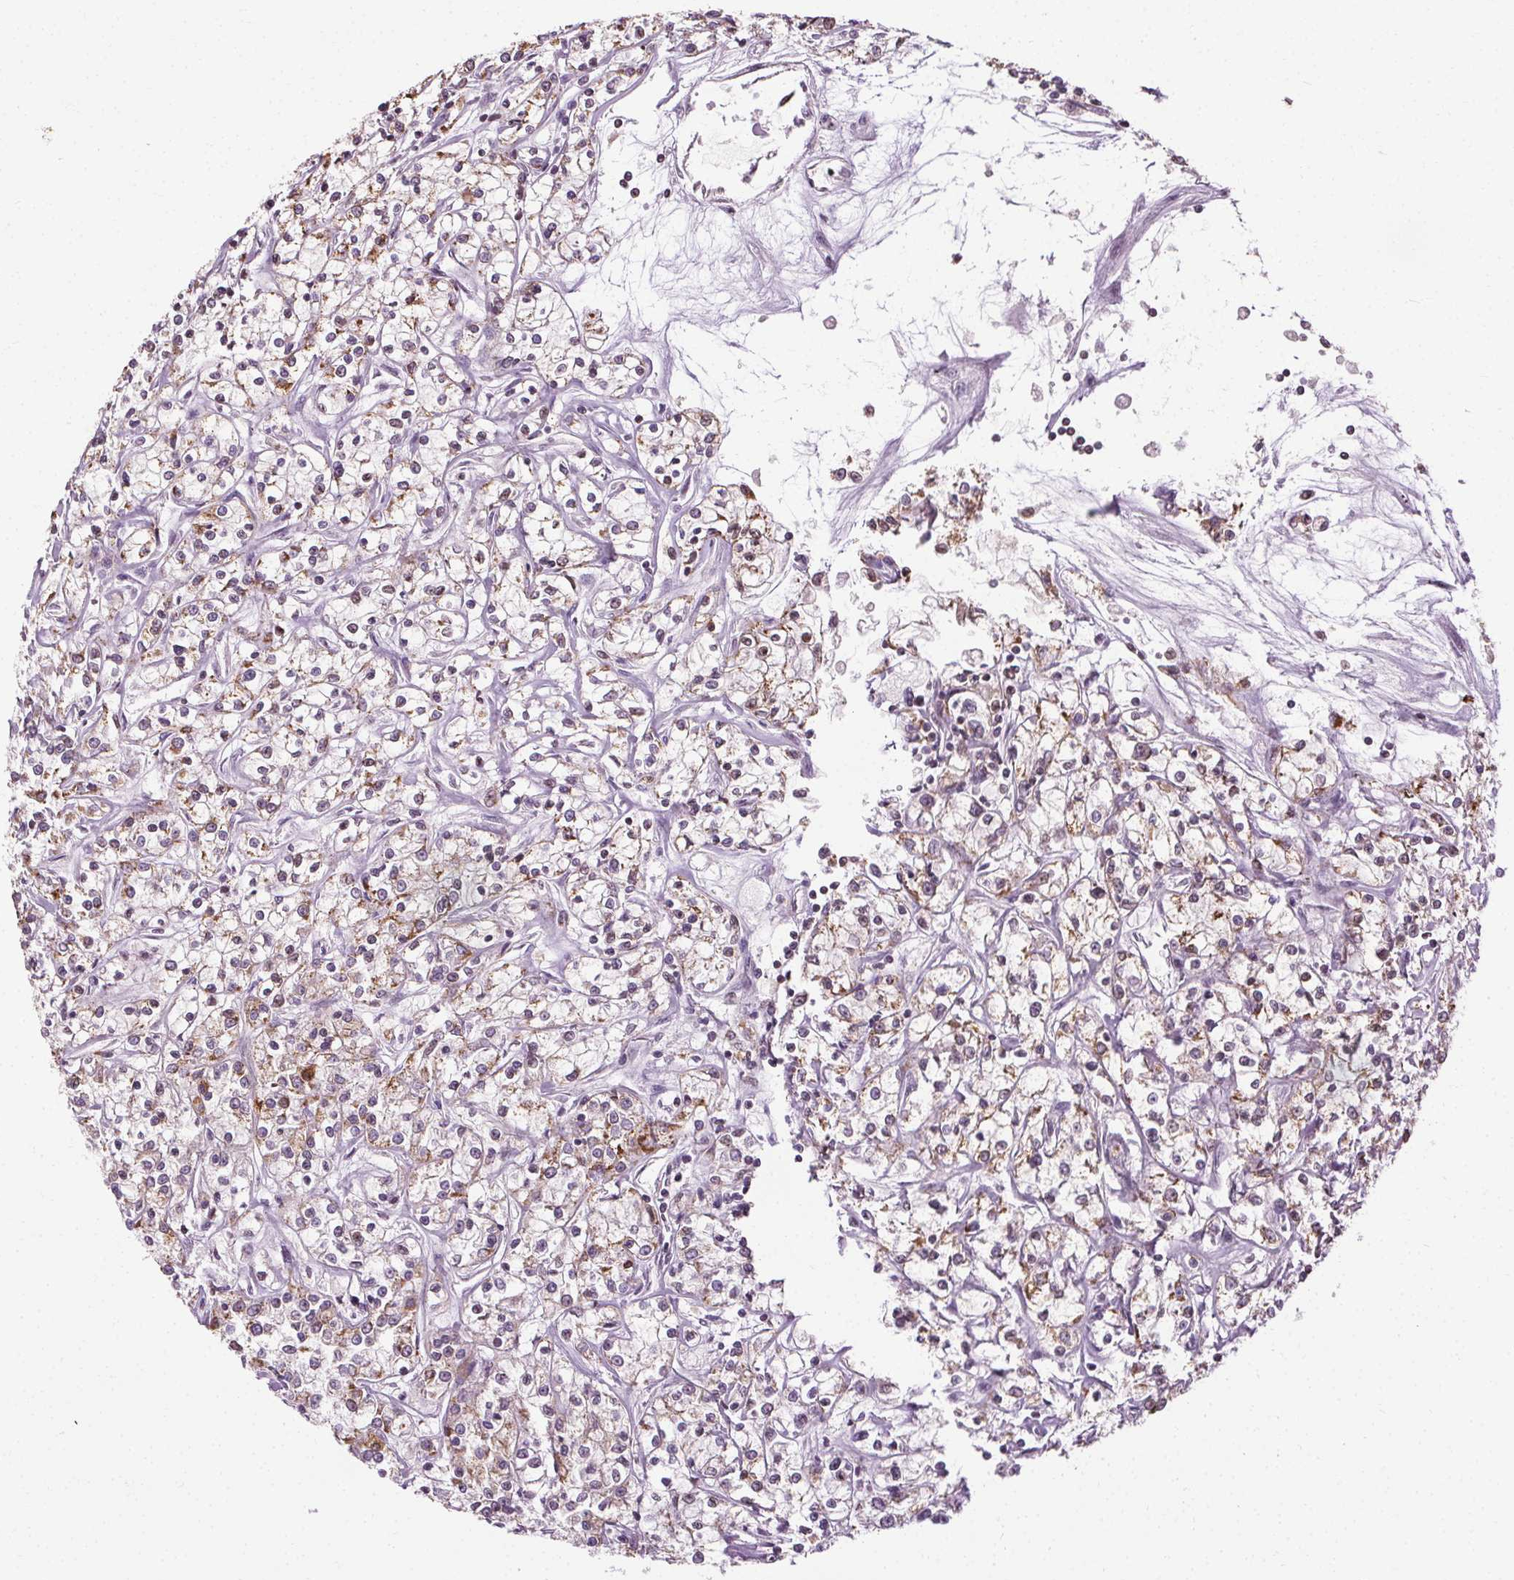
{"staining": {"intensity": "moderate", "quantity": "25%-75%", "location": "cytoplasmic/membranous"}, "tissue": "renal cancer", "cell_type": "Tumor cells", "image_type": "cancer", "snomed": [{"axis": "morphology", "description": "Adenocarcinoma, NOS"}, {"axis": "topography", "description": "Kidney"}], "caption": "This is a histology image of IHC staining of renal adenocarcinoma, which shows moderate positivity in the cytoplasmic/membranous of tumor cells.", "gene": "LFNG", "patient": {"sex": "female", "age": 59}}